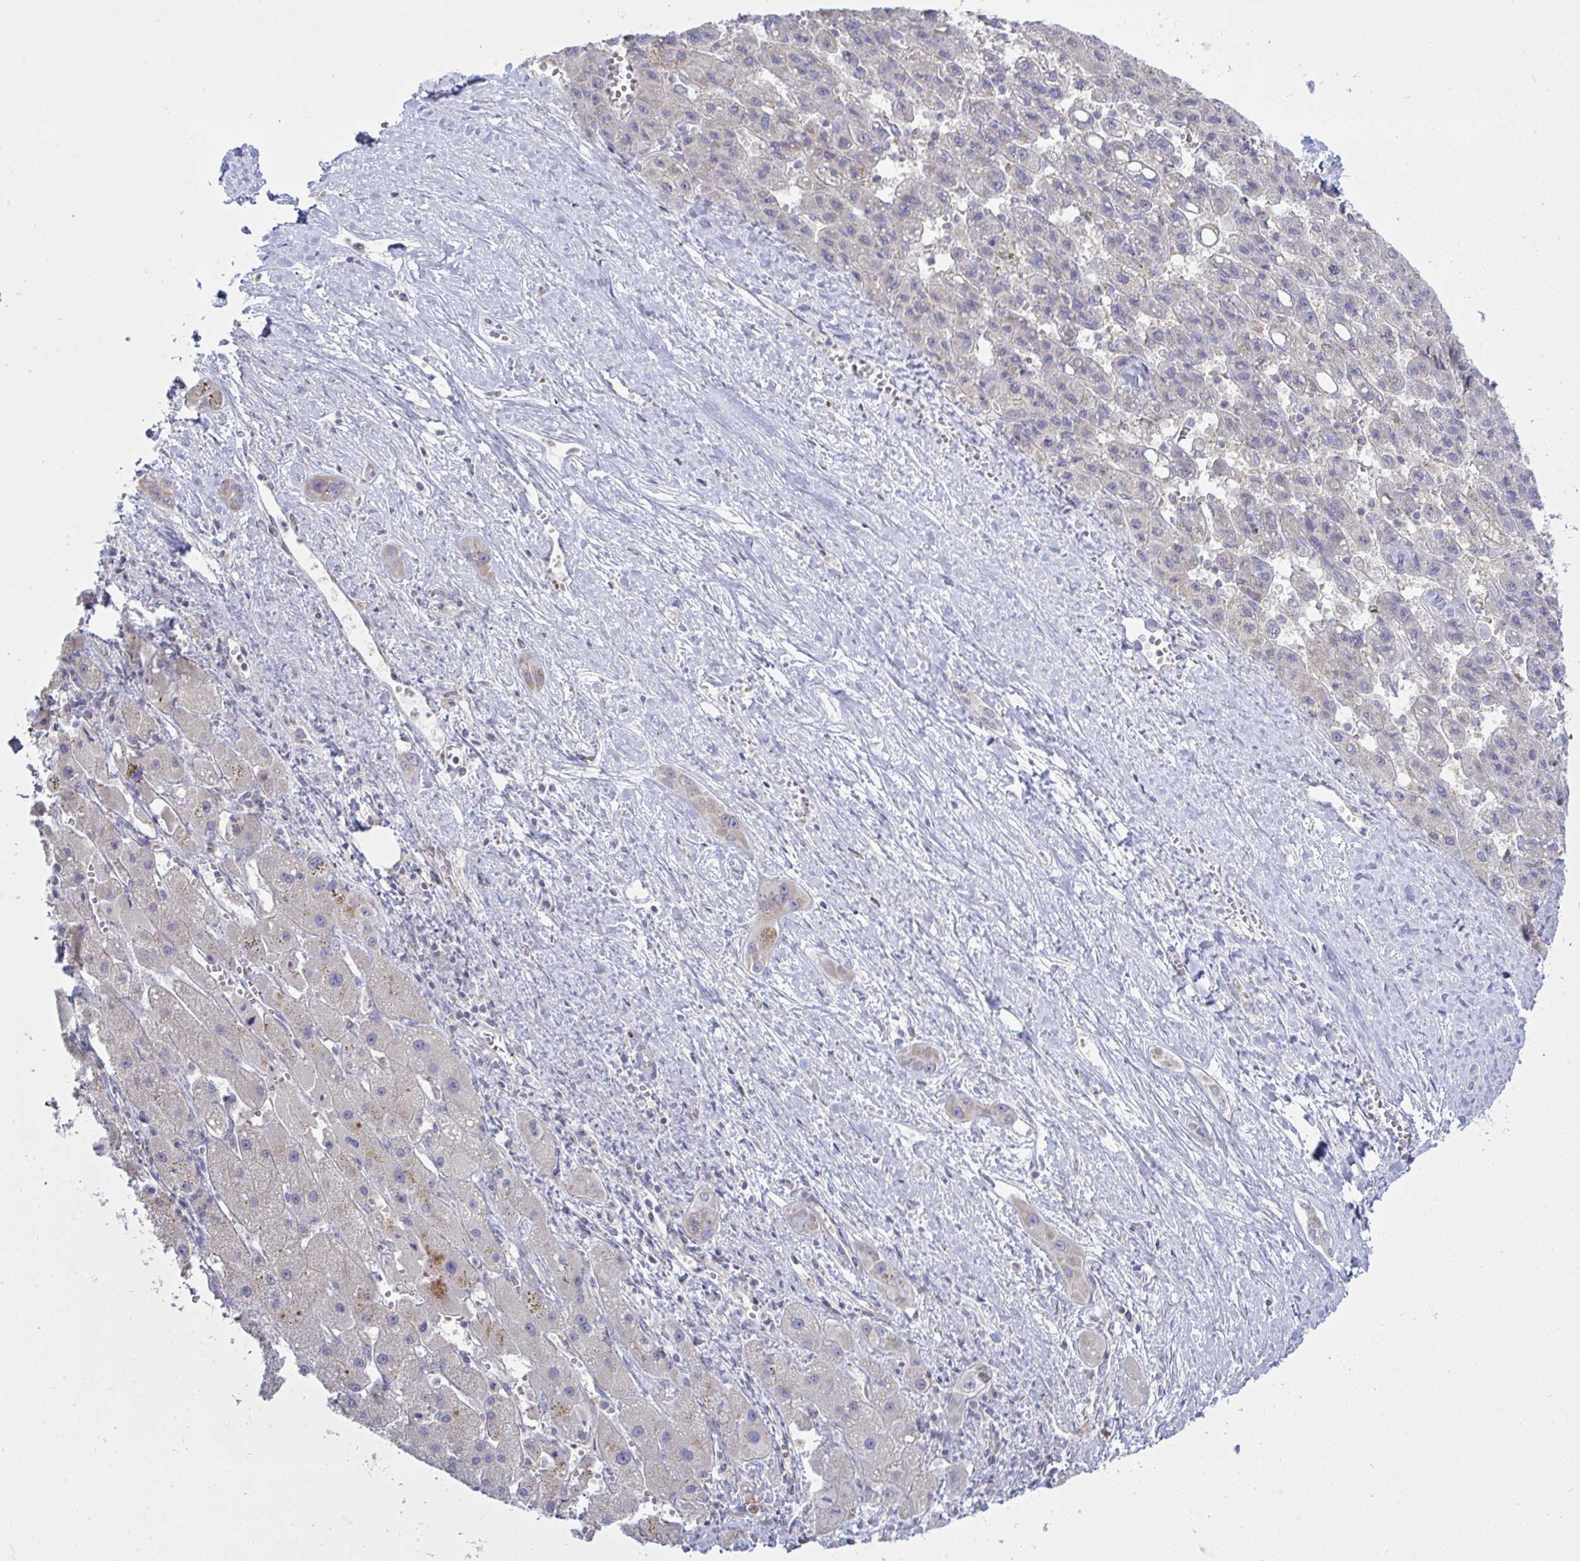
{"staining": {"intensity": "weak", "quantity": "<25%", "location": "cytoplasmic/membranous"}, "tissue": "liver cancer", "cell_type": "Tumor cells", "image_type": "cancer", "snomed": [{"axis": "morphology", "description": "Carcinoma, Hepatocellular, NOS"}, {"axis": "topography", "description": "Liver"}], "caption": "High power microscopy image of an immunohistochemistry photomicrograph of hepatocellular carcinoma (liver), revealing no significant expression in tumor cells.", "gene": "NDUFA7", "patient": {"sex": "female", "age": 82}}